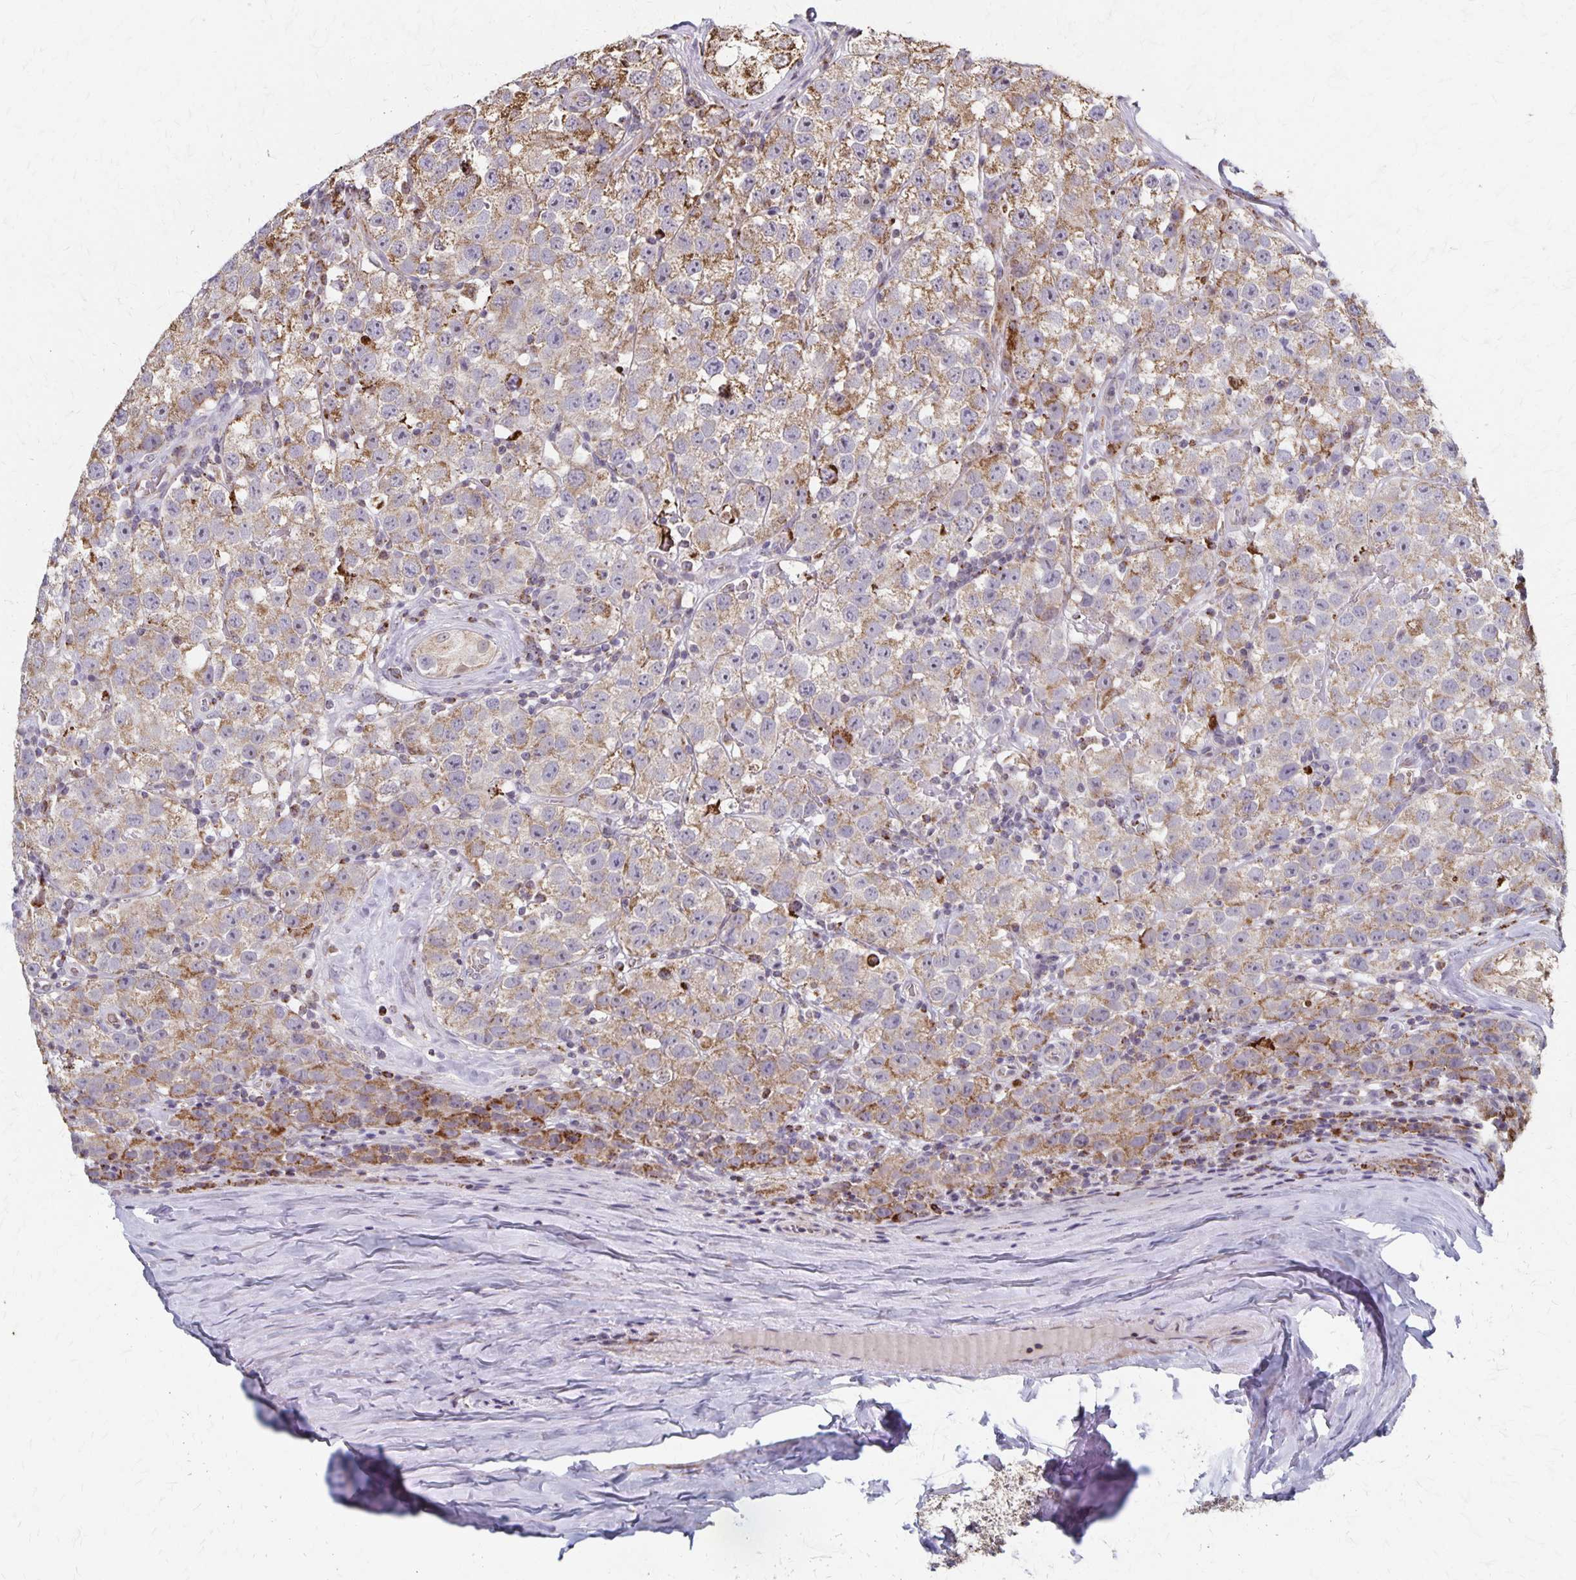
{"staining": {"intensity": "moderate", "quantity": ">75%", "location": "cytoplasmic/membranous"}, "tissue": "testis cancer", "cell_type": "Tumor cells", "image_type": "cancer", "snomed": [{"axis": "morphology", "description": "Seminoma, NOS"}, {"axis": "topography", "description": "Testis"}], "caption": "Tumor cells display moderate cytoplasmic/membranous staining in approximately >75% of cells in seminoma (testis). Nuclei are stained in blue.", "gene": "DYRK4", "patient": {"sex": "male", "age": 34}}